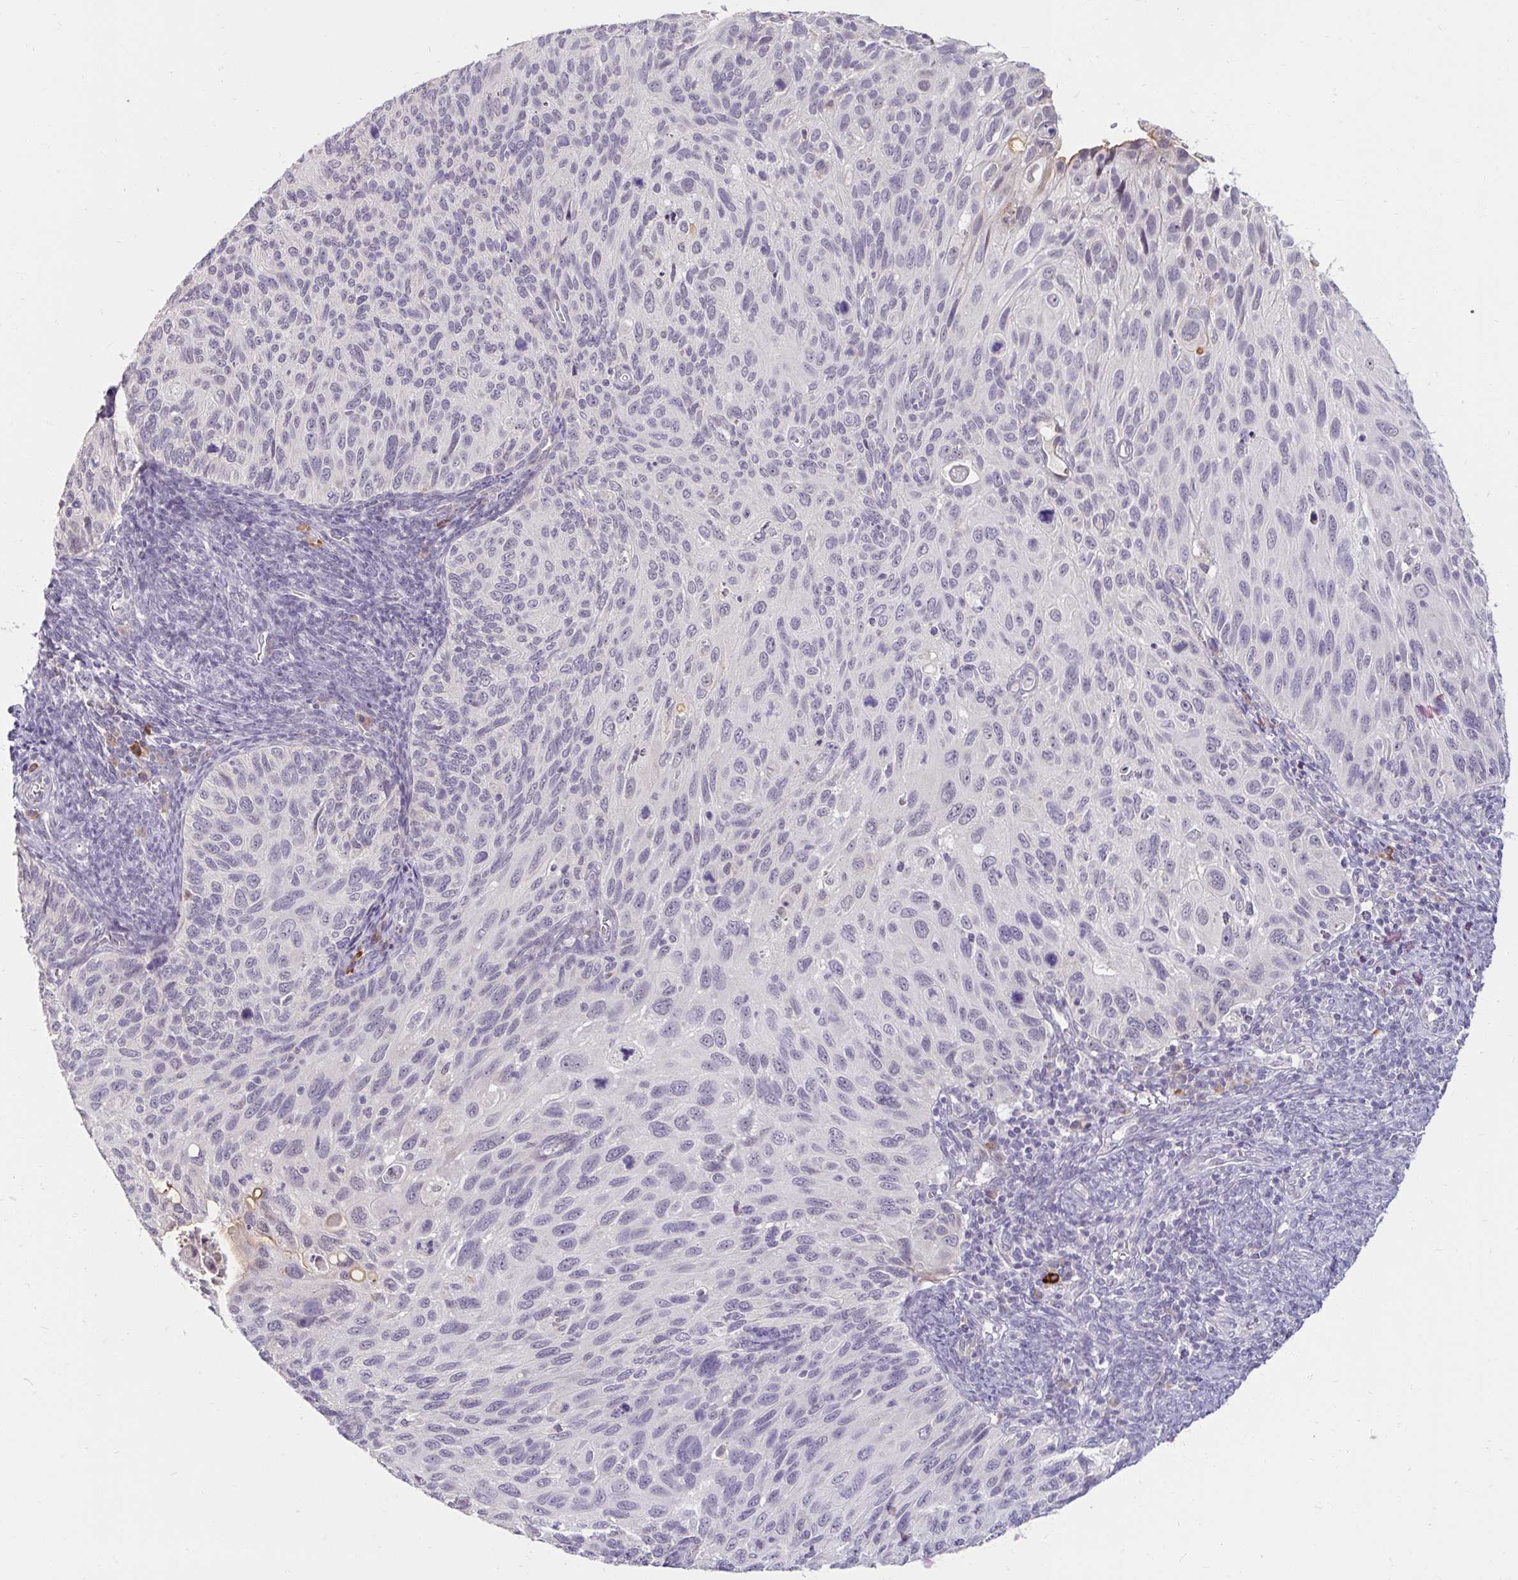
{"staining": {"intensity": "negative", "quantity": "none", "location": "none"}, "tissue": "cervical cancer", "cell_type": "Tumor cells", "image_type": "cancer", "snomed": [{"axis": "morphology", "description": "Squamous cell carcinoma, NOS"}, {"axis": "topography", "description": "Cervix"}], "caption": "High magnification brightfield microscopy of cervical cancer stained with DAB (brown) and counterstained with hematoxylin (blue): tumor cells show no significant staining.", "gene": "DDN", "patient": {"sex": "female", "age": 70}}